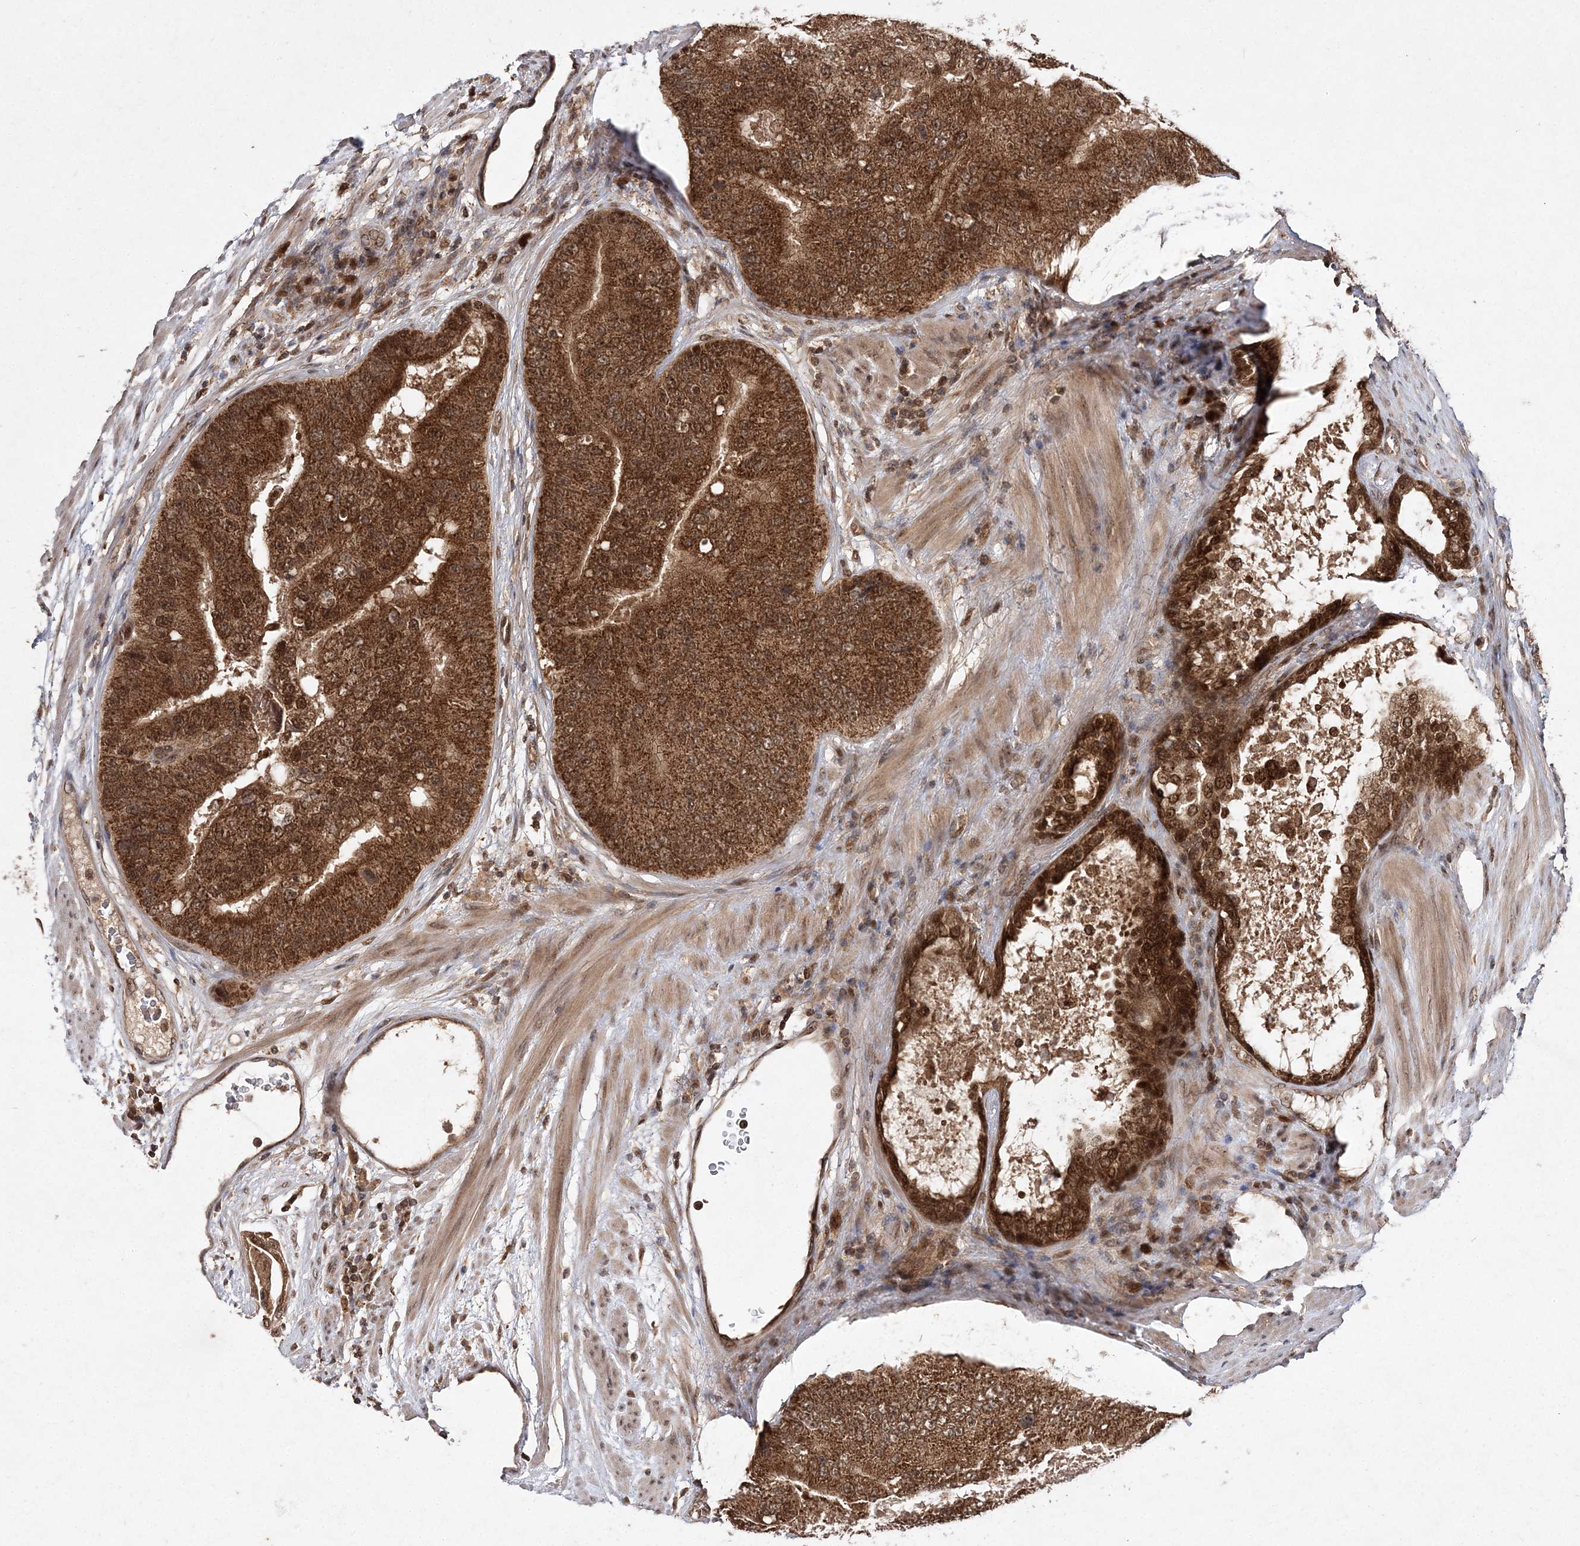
{"staining": {"intensity": "strong", "quantity": ">75%", "location": "cytoplasmic/membranous,nuclear"}, "tissue": "prostate cancer", "cell_type": "Tumor cells", "image_type": "cancer", "snomed": [{"axis": "morphology", "description": "Adenocarcinoma, High grade"}, {"axis": "topography", "description": "Prostate"}], "caption": "Prostate cancer was stained to show a protein in brown. There is high levels of strong cytoplasmic/membranous and nuclear positivity in about >75% of tumor cells.", "gene": "NIF3L1", "patient": {"sex": "male", "age": 70}}